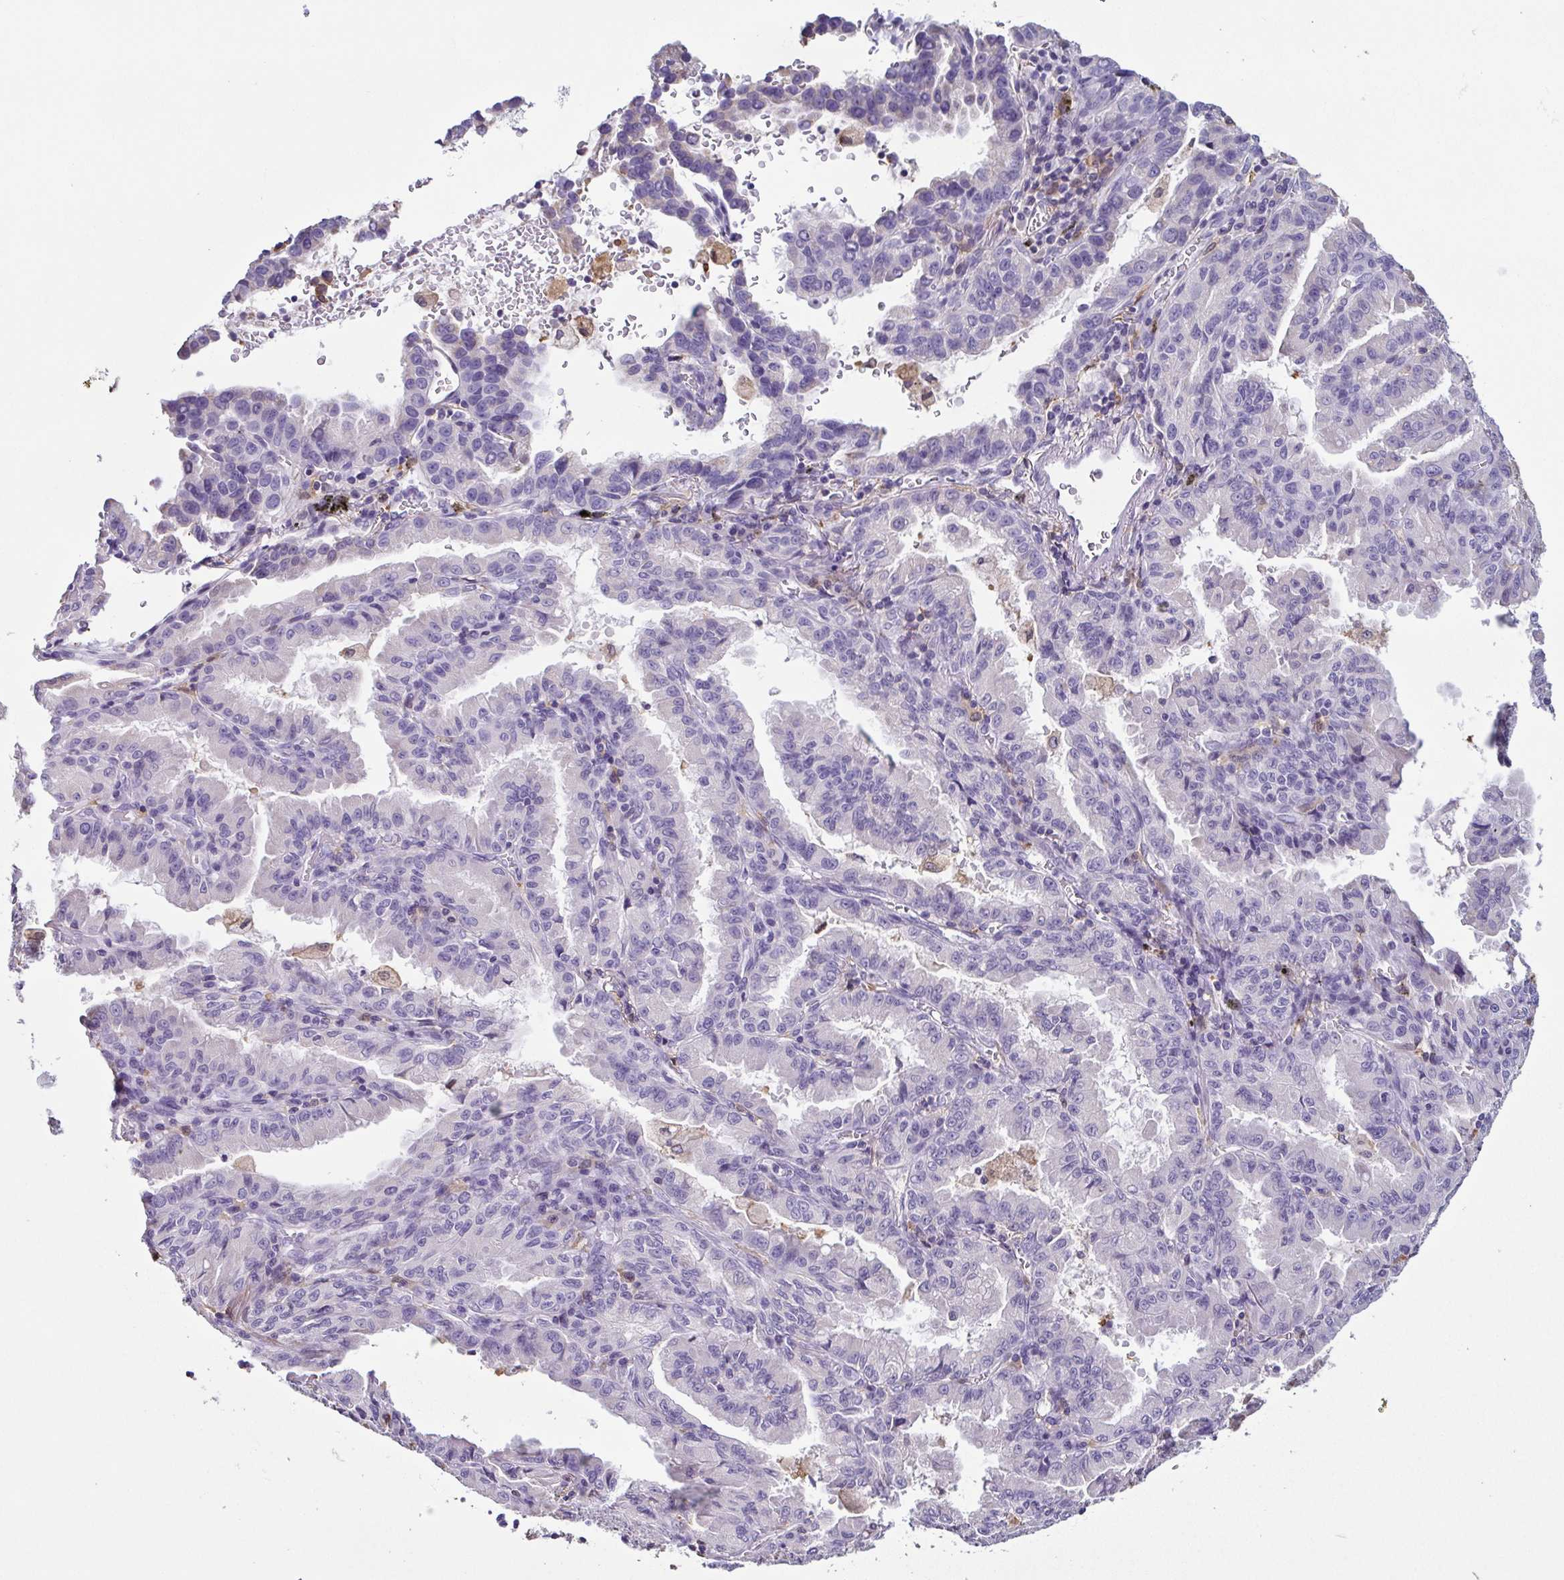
{"staining": {"intensity": "negative", "quantity": "none", "location": "none"}, "tissue": "lung cancer", "cell_type": "Tumor cells", "image_type": "cancer", "snomed": [{"axis": "morphology", "description": "Adenocarcinoma, NOS"}, {"axis": "topography", "description": "Lymph node"}, {"axis": "topography", "description": "Lung"}], "caption": "DAB (3,3'-diaminobenzidine) immunohistochemical staining of lung cancer shows no significant positivity in tumor cells.", "gene": "ANXA10", "patient": {"sex": "male", "age": 66}}